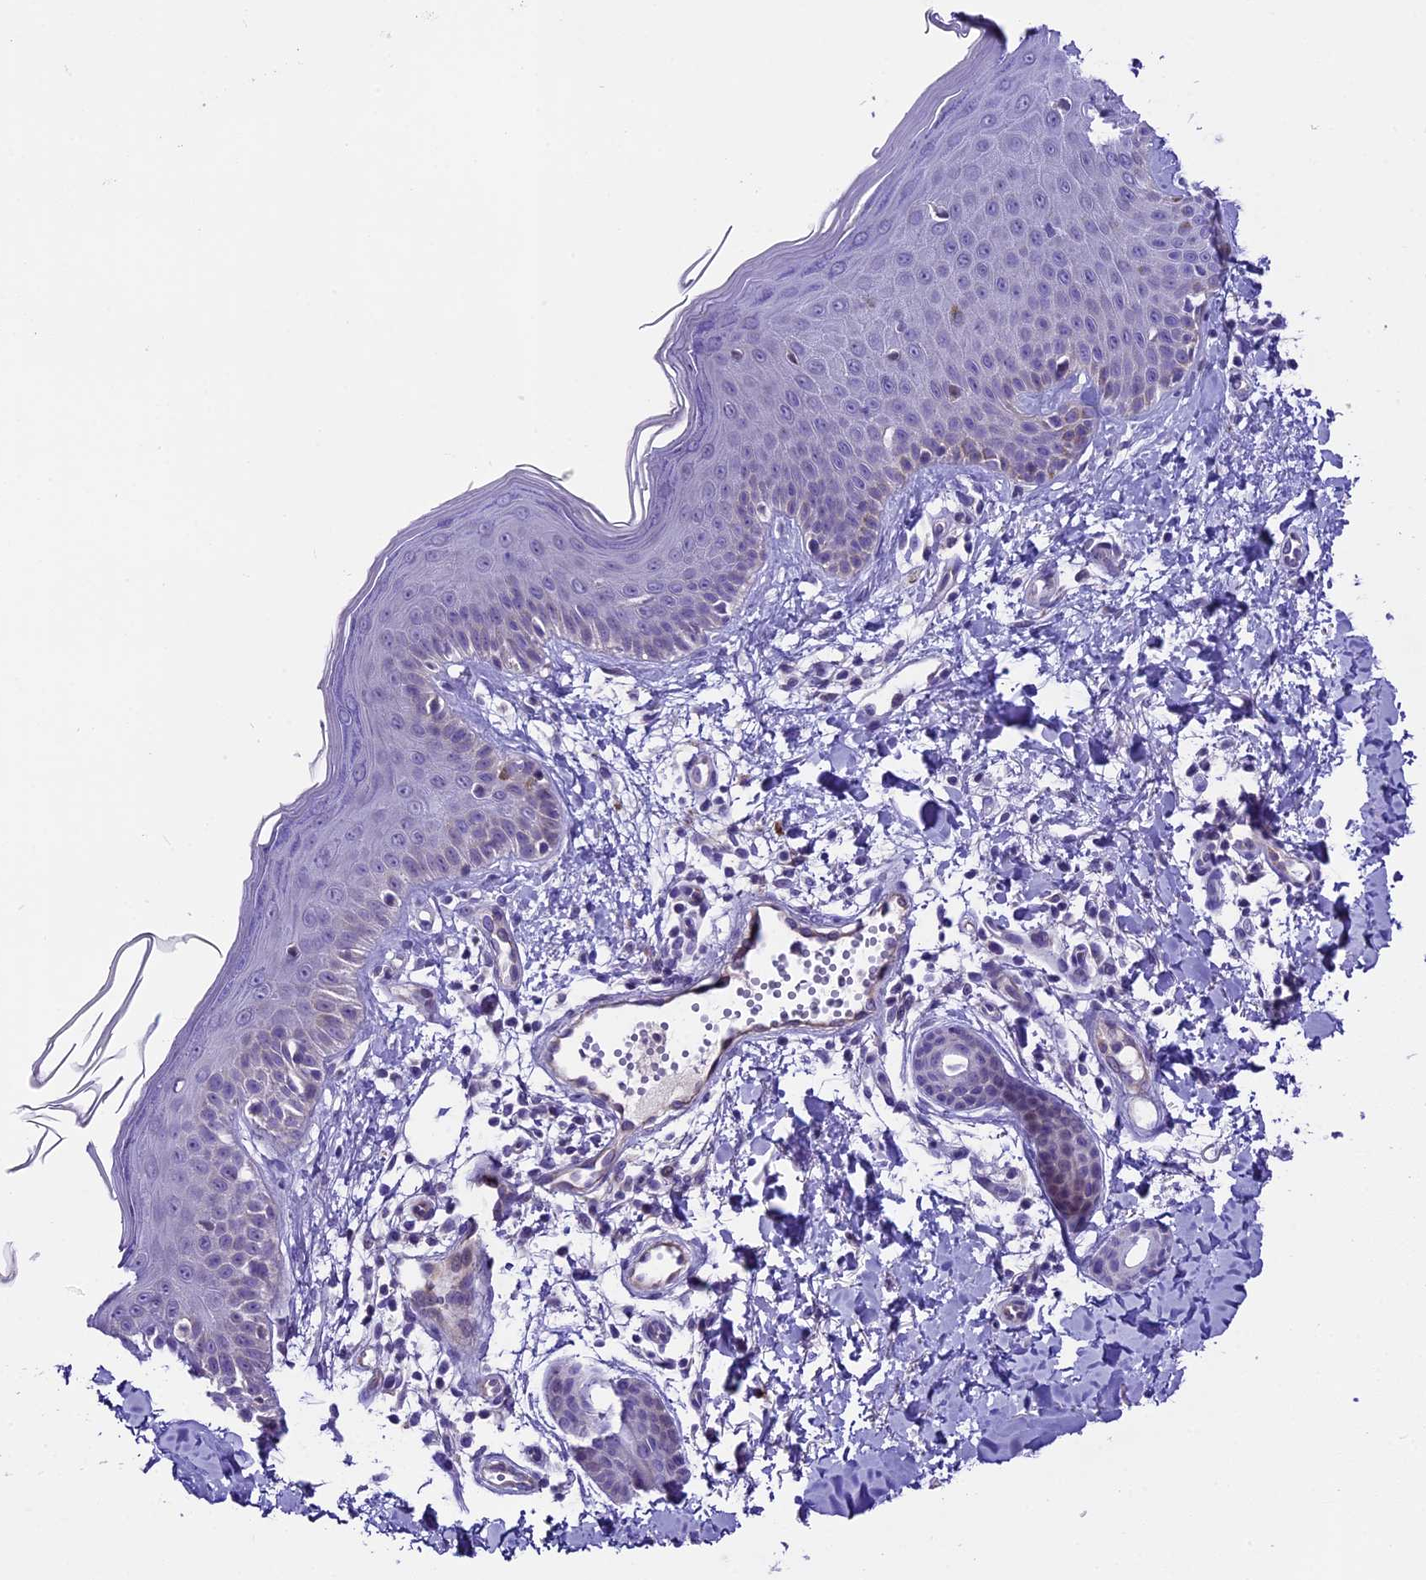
{"staining": {"intensity": "negative", "quantity": "none", "location": "none"}, "tissue": "skin", "cell_type": "Fibroblasts", "image_type": "normal", "snomed": [{"axis": "morphology", "description": "Normal tissue, NOS"}, {"axis": "topography", "description": "Skin"}], "caption": "The histopathology image reveals no significant staining in fibroblasts of skin. (DAB immunohistochemistry, high magnification).", "gene": "PRR15", "patient": {"sex": "male", "age": 52}}